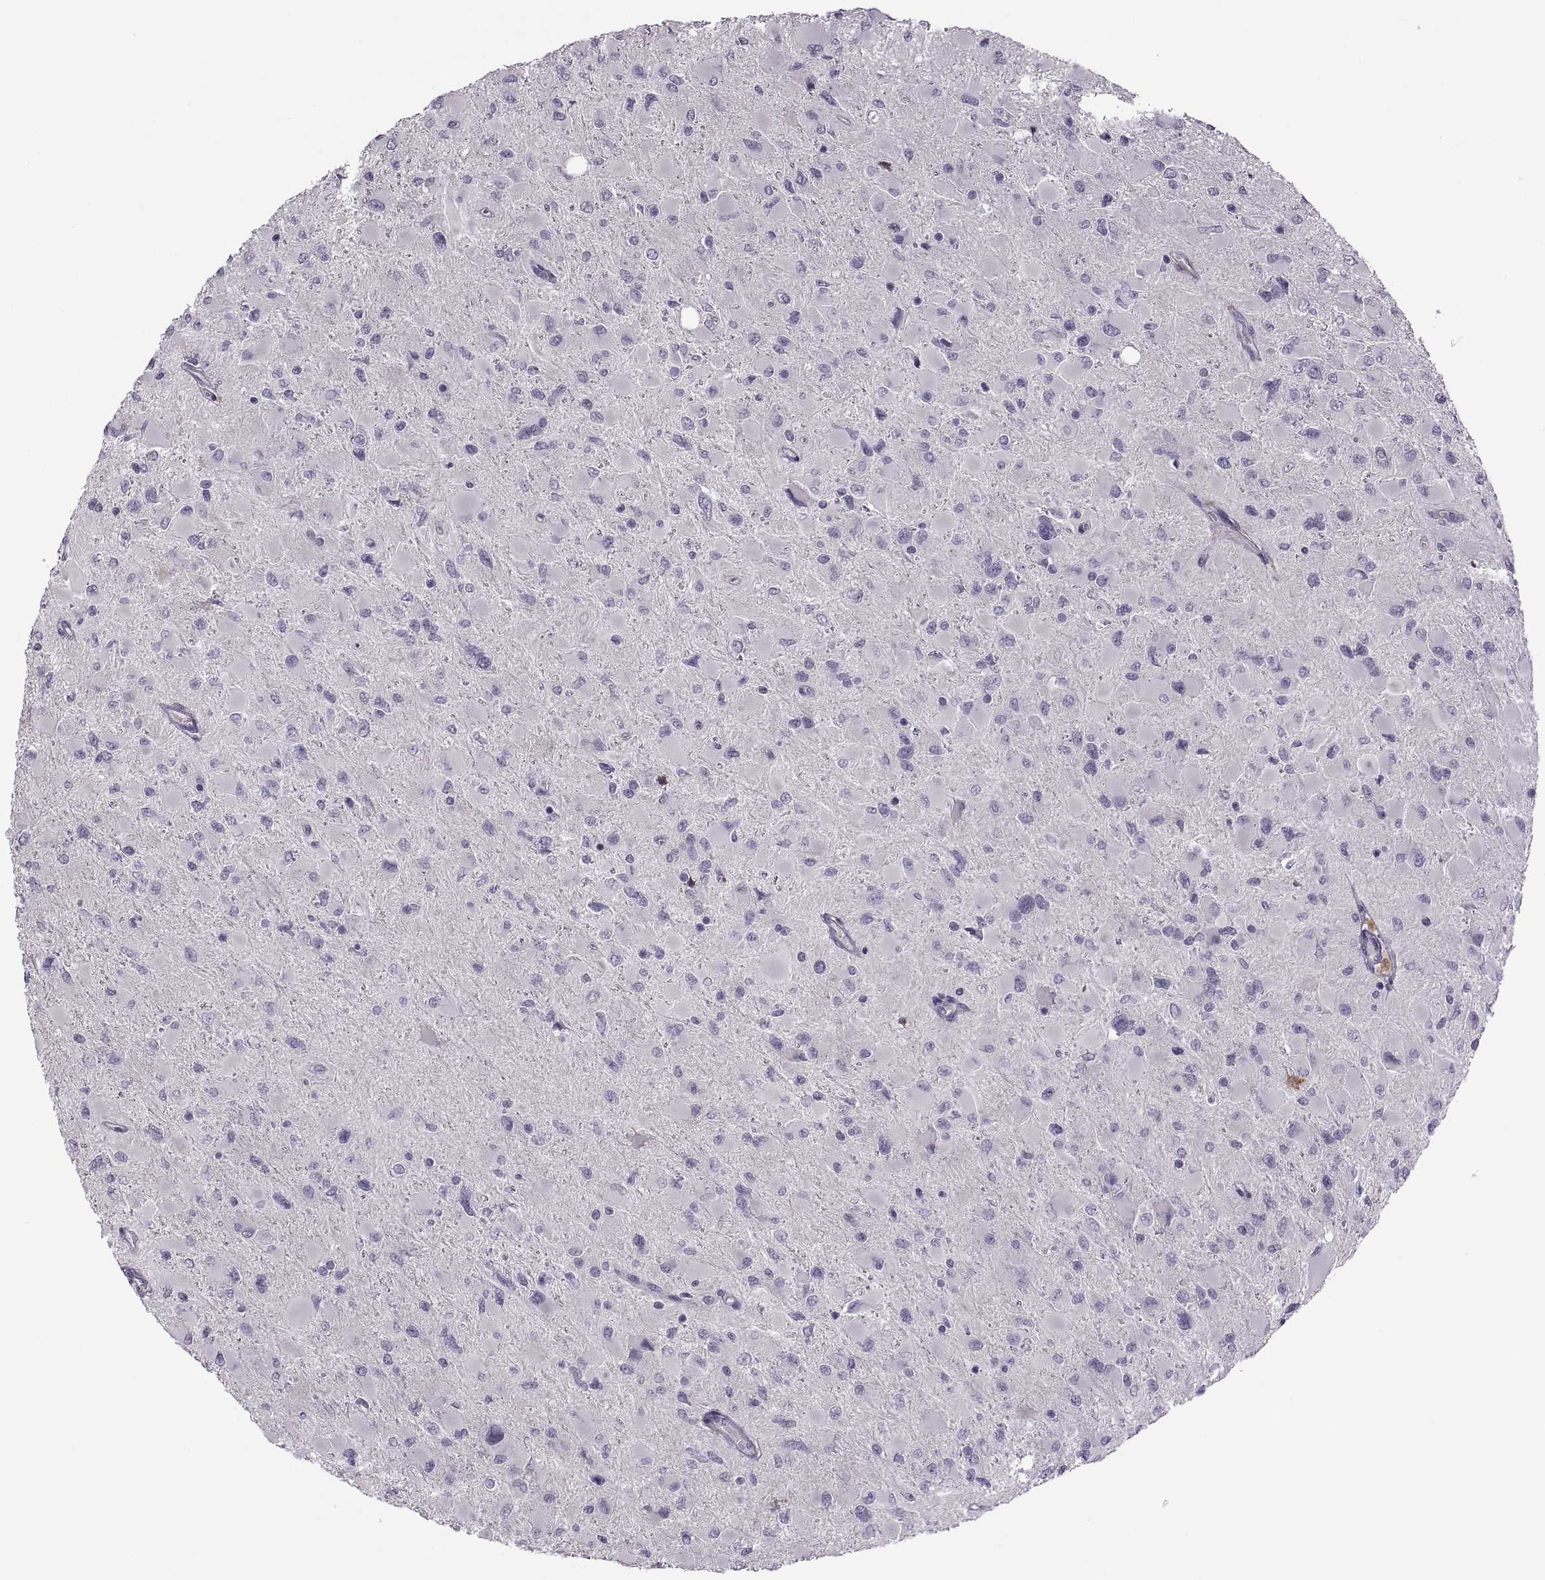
{"staining": {"intensity": "negative", "quantity": "none", "location": "none"}, "tissue": "glioma", "cell_type": "Tumor cells", "image_type": "cancer", "snomed": [{"axis": "morphology", "description": "Glioma, malignant, High grade"}, {"axis": "topography", "description": "Cerebral cortex"}], "caption": "Immunohistochemistry (IHC) image of neoplastic tissue: human glioma stained with DAB (3,3'-diaminobenzidine) demonstrates no significant protein expression in tumor cells.", "gene": "RSPH6A", "patient": {"sex": "female", "age": 36}}